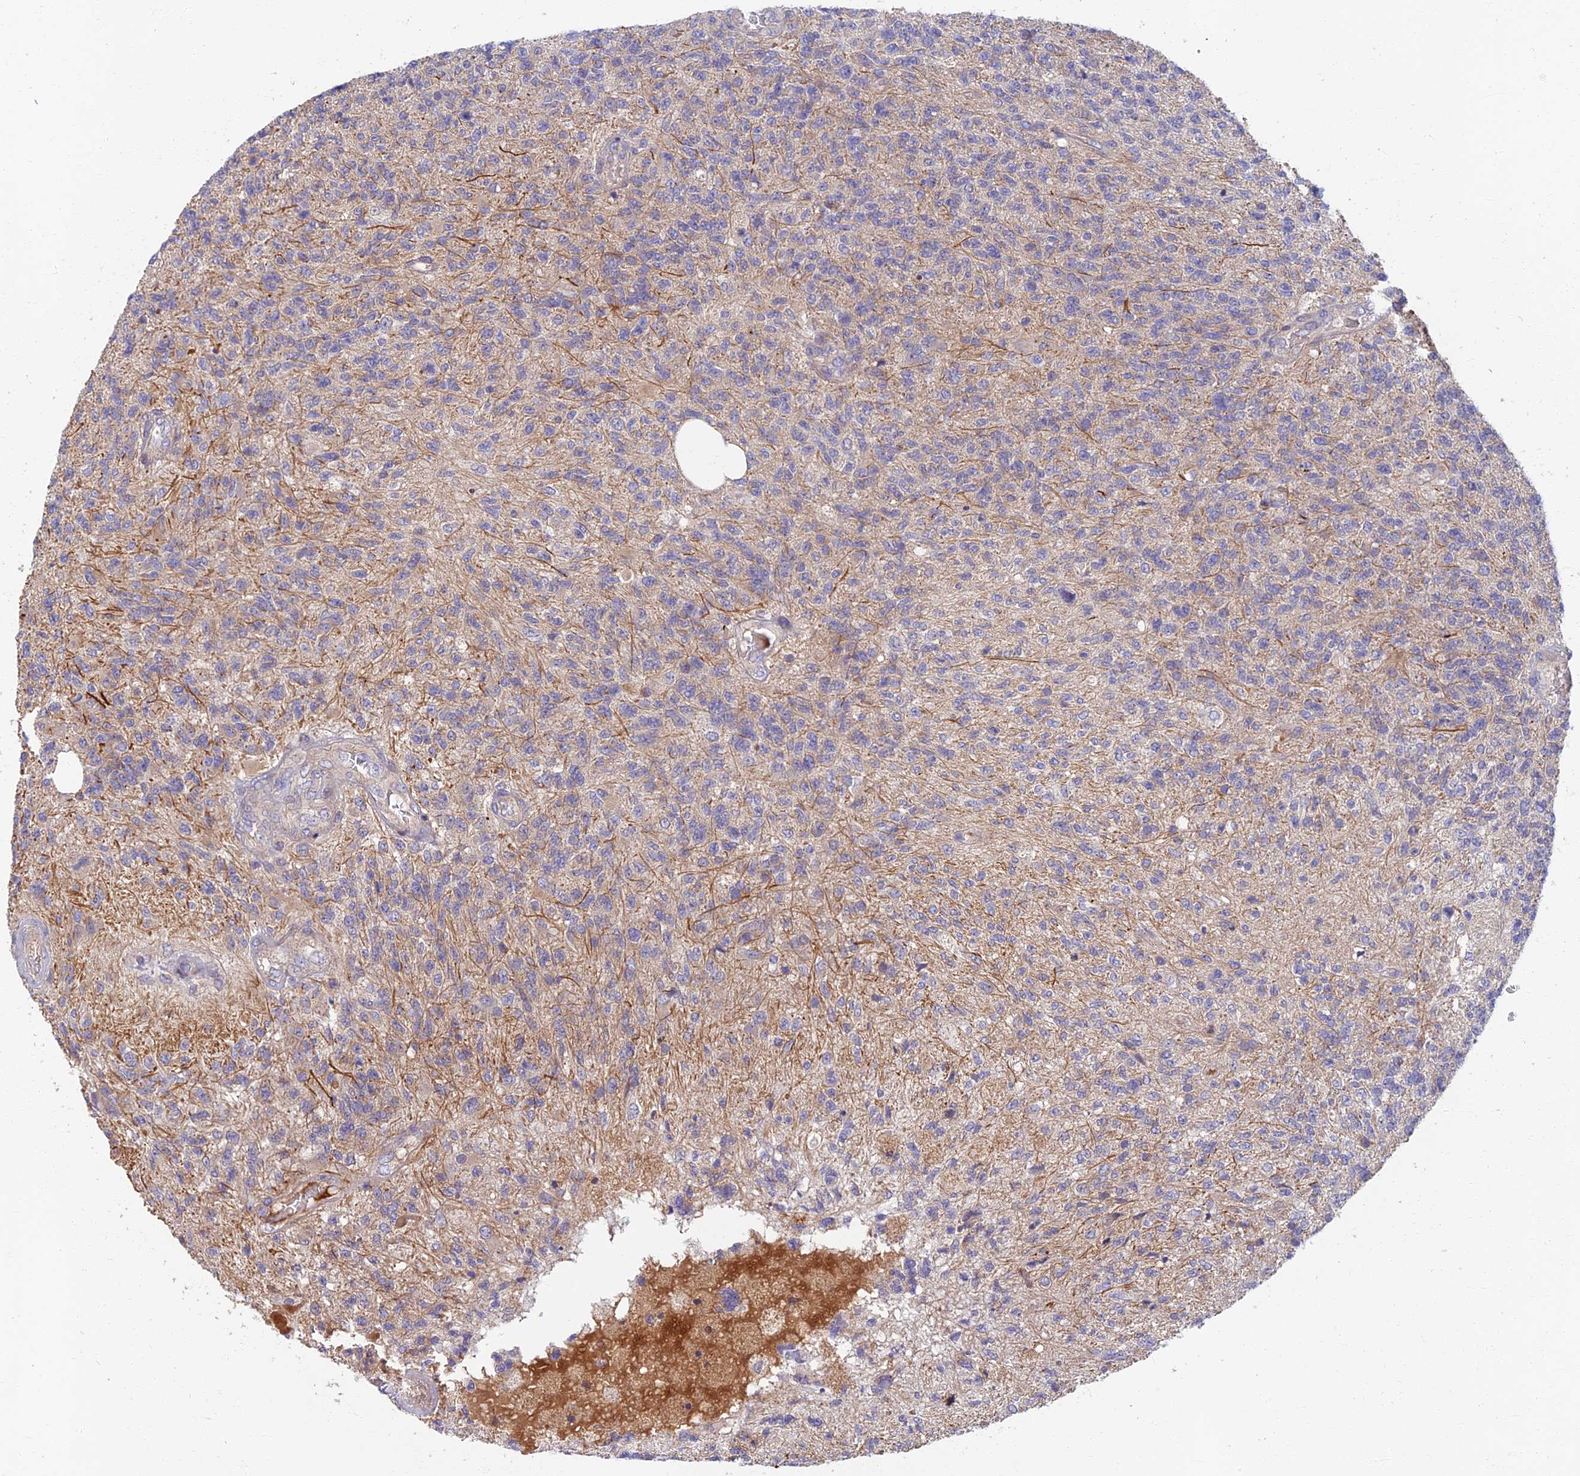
{"staining": {"intensity": "negative", "quantity": "none", "location": "none"}, "tissue": "glioma", "cell_type": "Tumor cells", "image_type": "cancer", "snomed": [{"axis": "morphology", "description": "Glioma, malignant, High grade"}, {"axis": "topography", "description": "Brain"}], "caption": "Image shows no protein expression in tumor cells of glioma tissue. The staining was performed using DAB (3,3'-diaminobenzidine) to visualize the protein expression in brown, while the nuclei were stained in blue with hematoxylin (Magnification: 20x).", "gene": "SOGA1", "patient": {"sex": "male", "age": 56}}